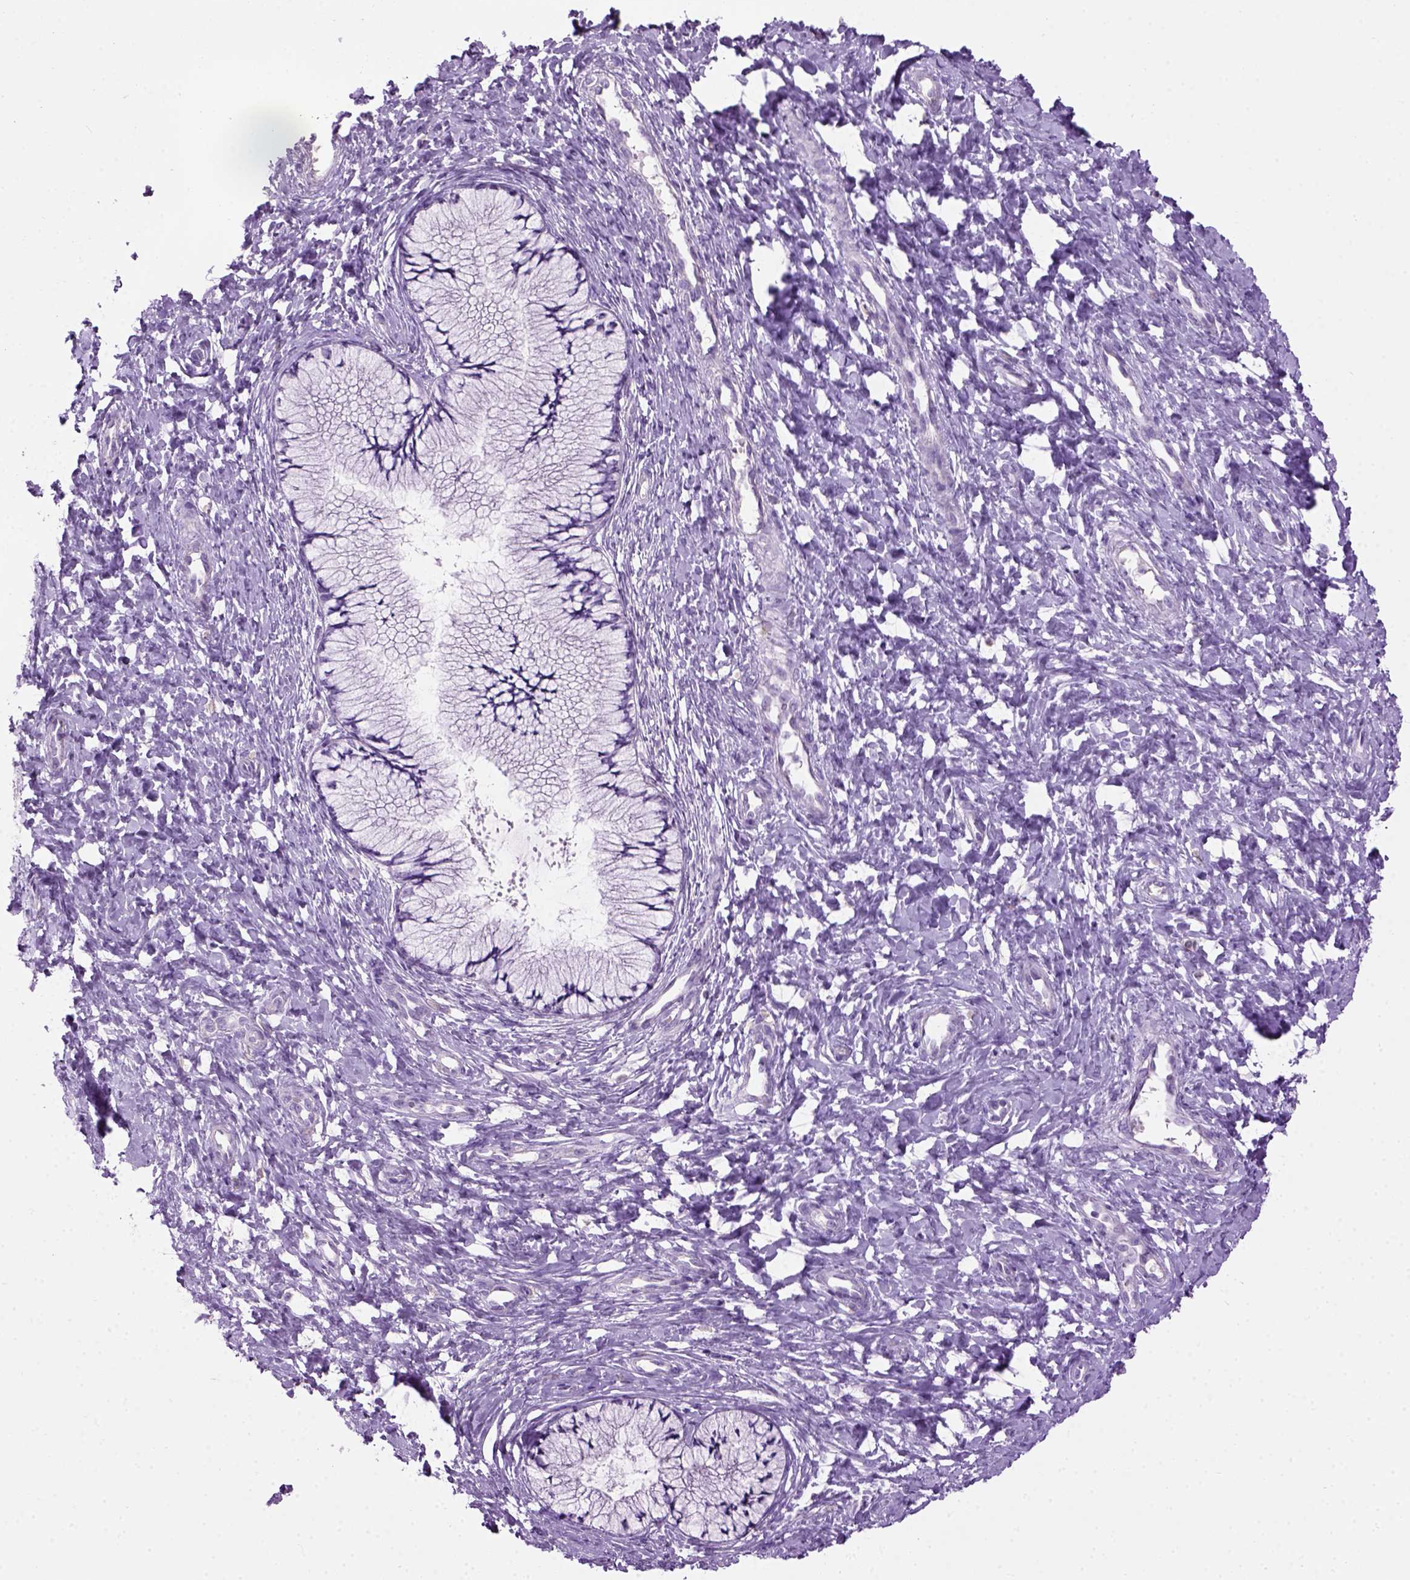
{"staining": {"intensity": "negative", "quantity": "none", "location": "none"}, "tissue": "cervix", "cell_type": "Glandular cells", "image_type": "normal", "snomed": [{"axis": "morphology", "description": "Normal tissue, NOS"}, {"axis": "topography", "description": "Cervix"}], "caption": "Immunohistochemical staining of normal cervix exhibits no significant expression in glandular cells.", "gene": "GABRB2", "patient": {"sex": "female", "age": 37}}